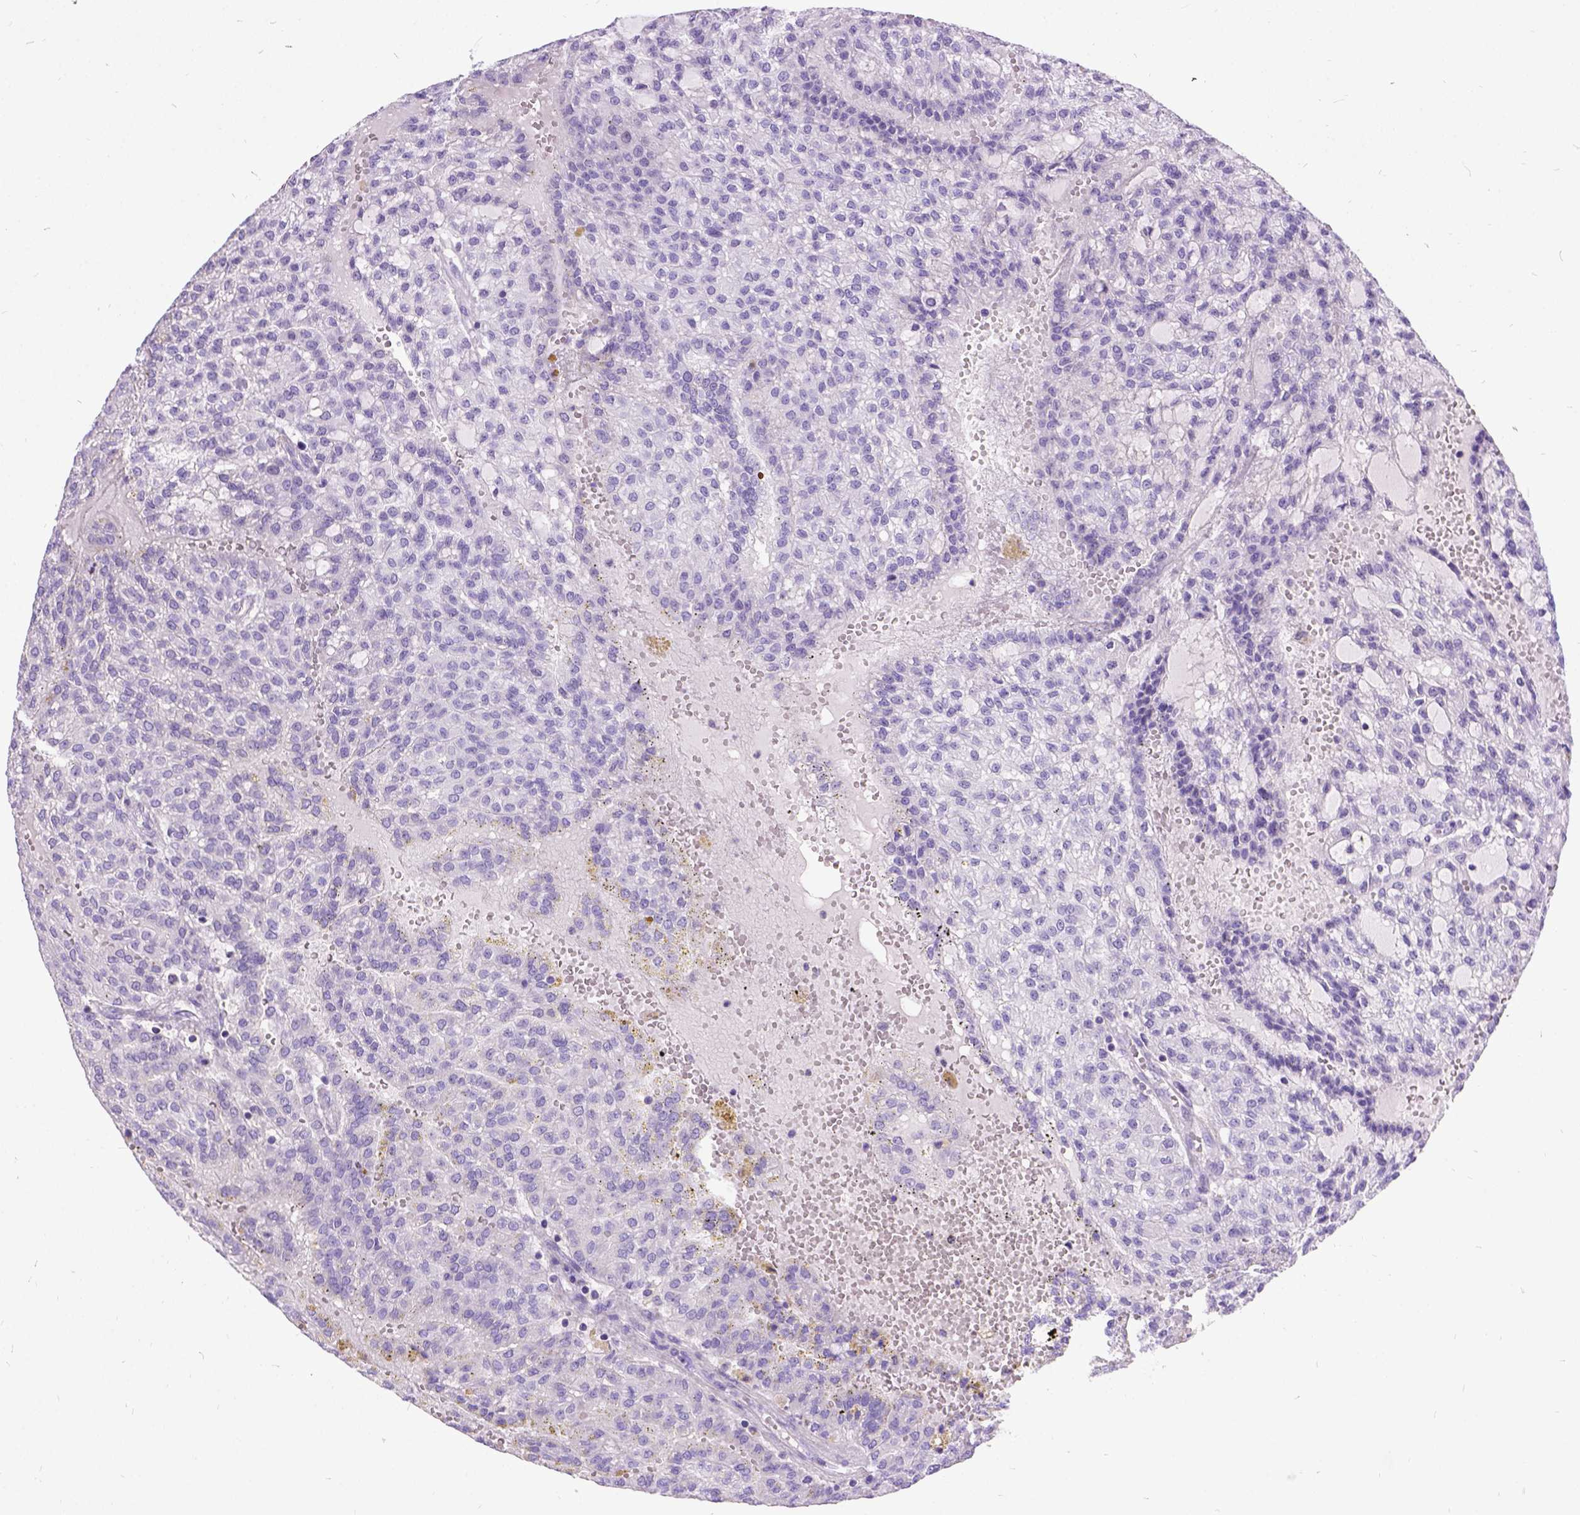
{"staining": {"intensity": "negative", "quantity": "none", "location": "none"}, "tissue": "renal cancer", "cell_type": "Tumor cells", "image_type": "cancer", "snomed": [{"axis": "morphology", "description": "Adenocarcinoma, NOS"}, {"axis": "topography", "description": "Kidney"}], "caption": "IHC of human renal cancer (adenocarcinoma) displays no expression in tumor cells.", "gene": "PRG2", "patient": {"sex": "male", "age": 63}}